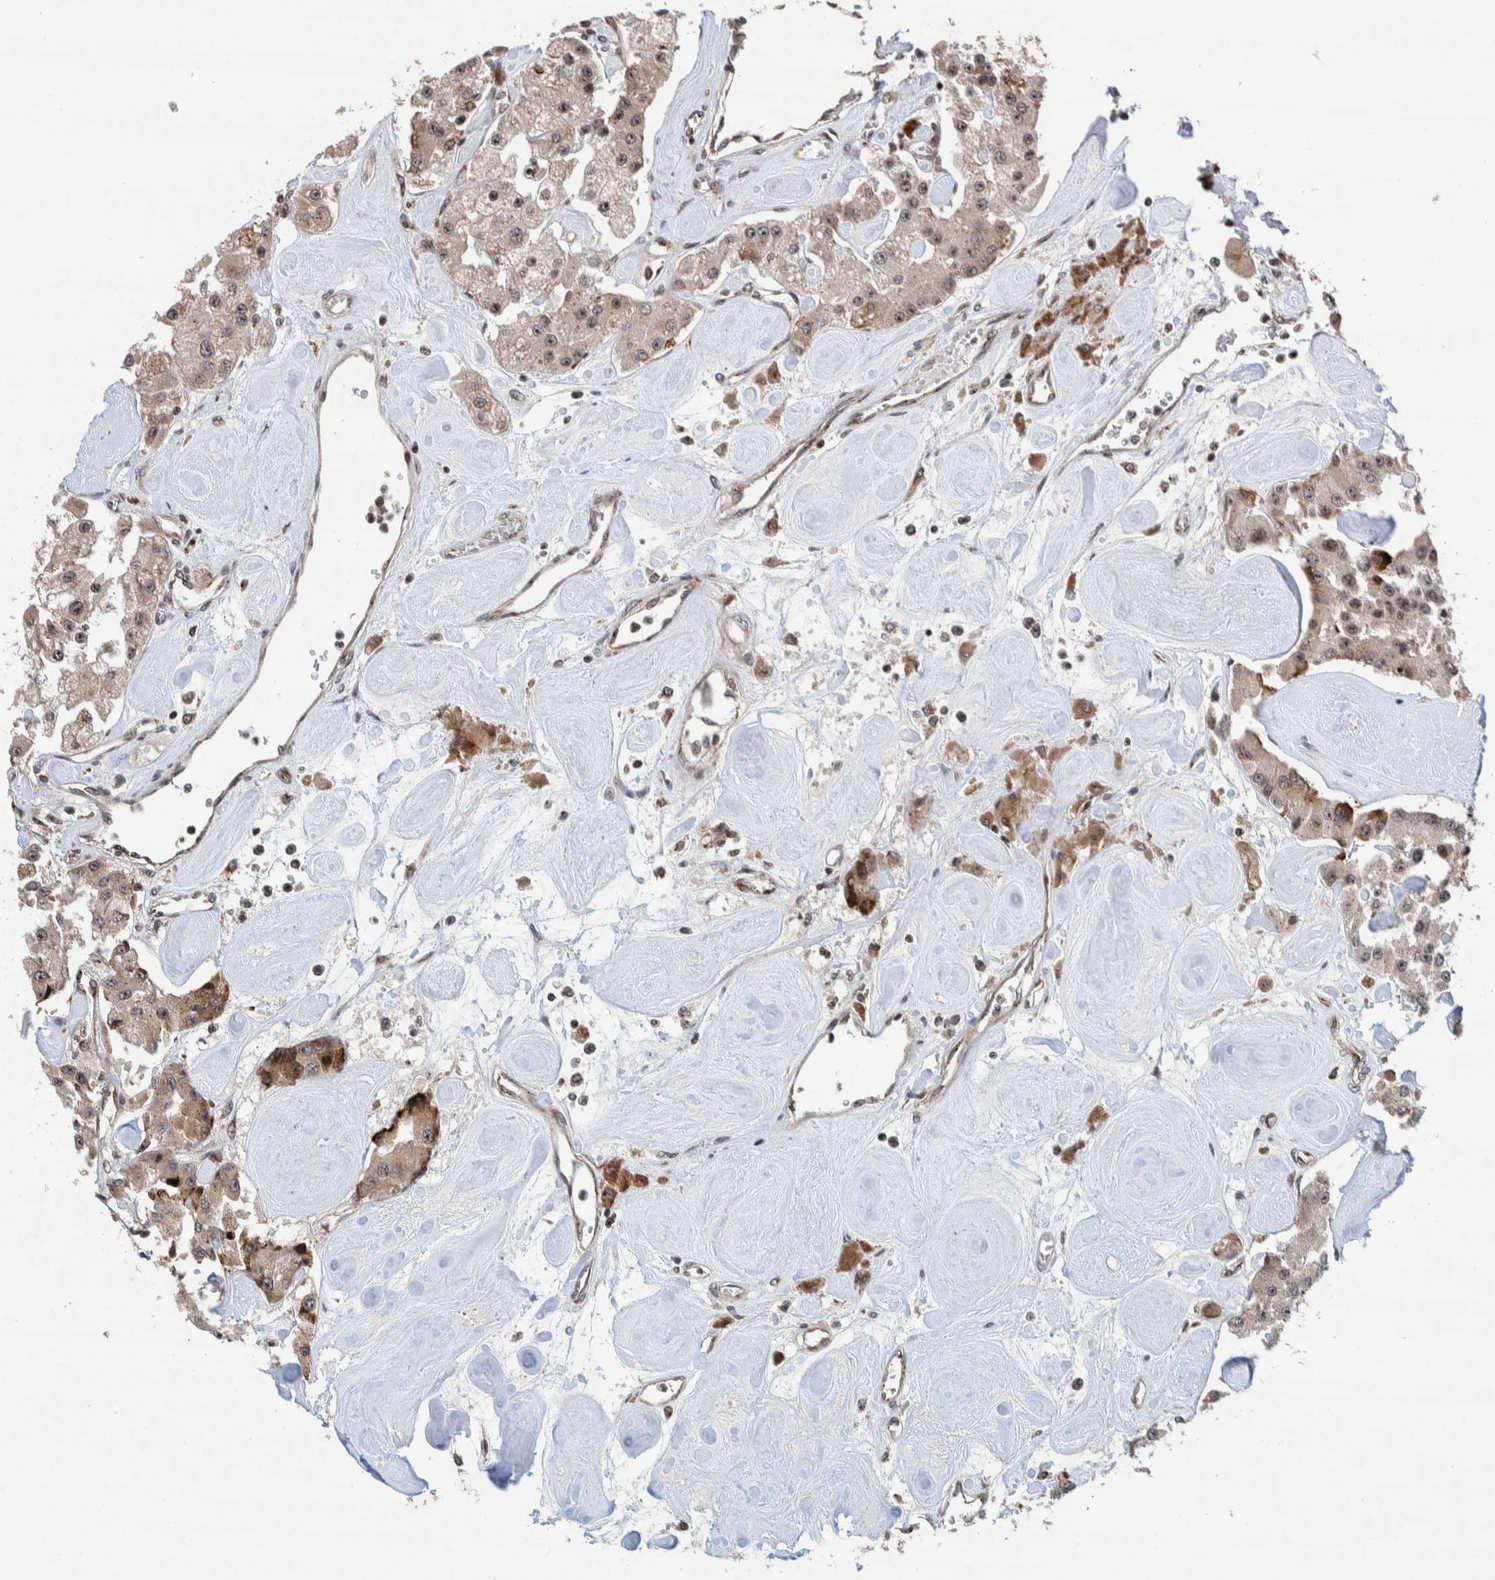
{"staining": {"intensity": "weak", "quantity": ">75%", "location": "cytoplasmic/membranous,nuclear"}, "tissue": "carcinoid", "cell_type": "Tumor cells", "image_type": "cancer", "snomed": [{"axis": "morphology", "description": "Carcinoid, malignant, NOS"}, {"axis": "topography", "description": "Pancreas"}], "caption": "IHC micrograph of neoplastic tissue: carcinoid (malignant) stained using immunohistochemistry (IHC) reveals low levels of weak protein expression localized specifically in the cytoplasmic/membranous and nuclear of tumor cells, appearing as a cytoplasmic/membranous and nuclear brown color.", "gene": "CCDC182", "patient": {"sex": "male", "age": 41}}